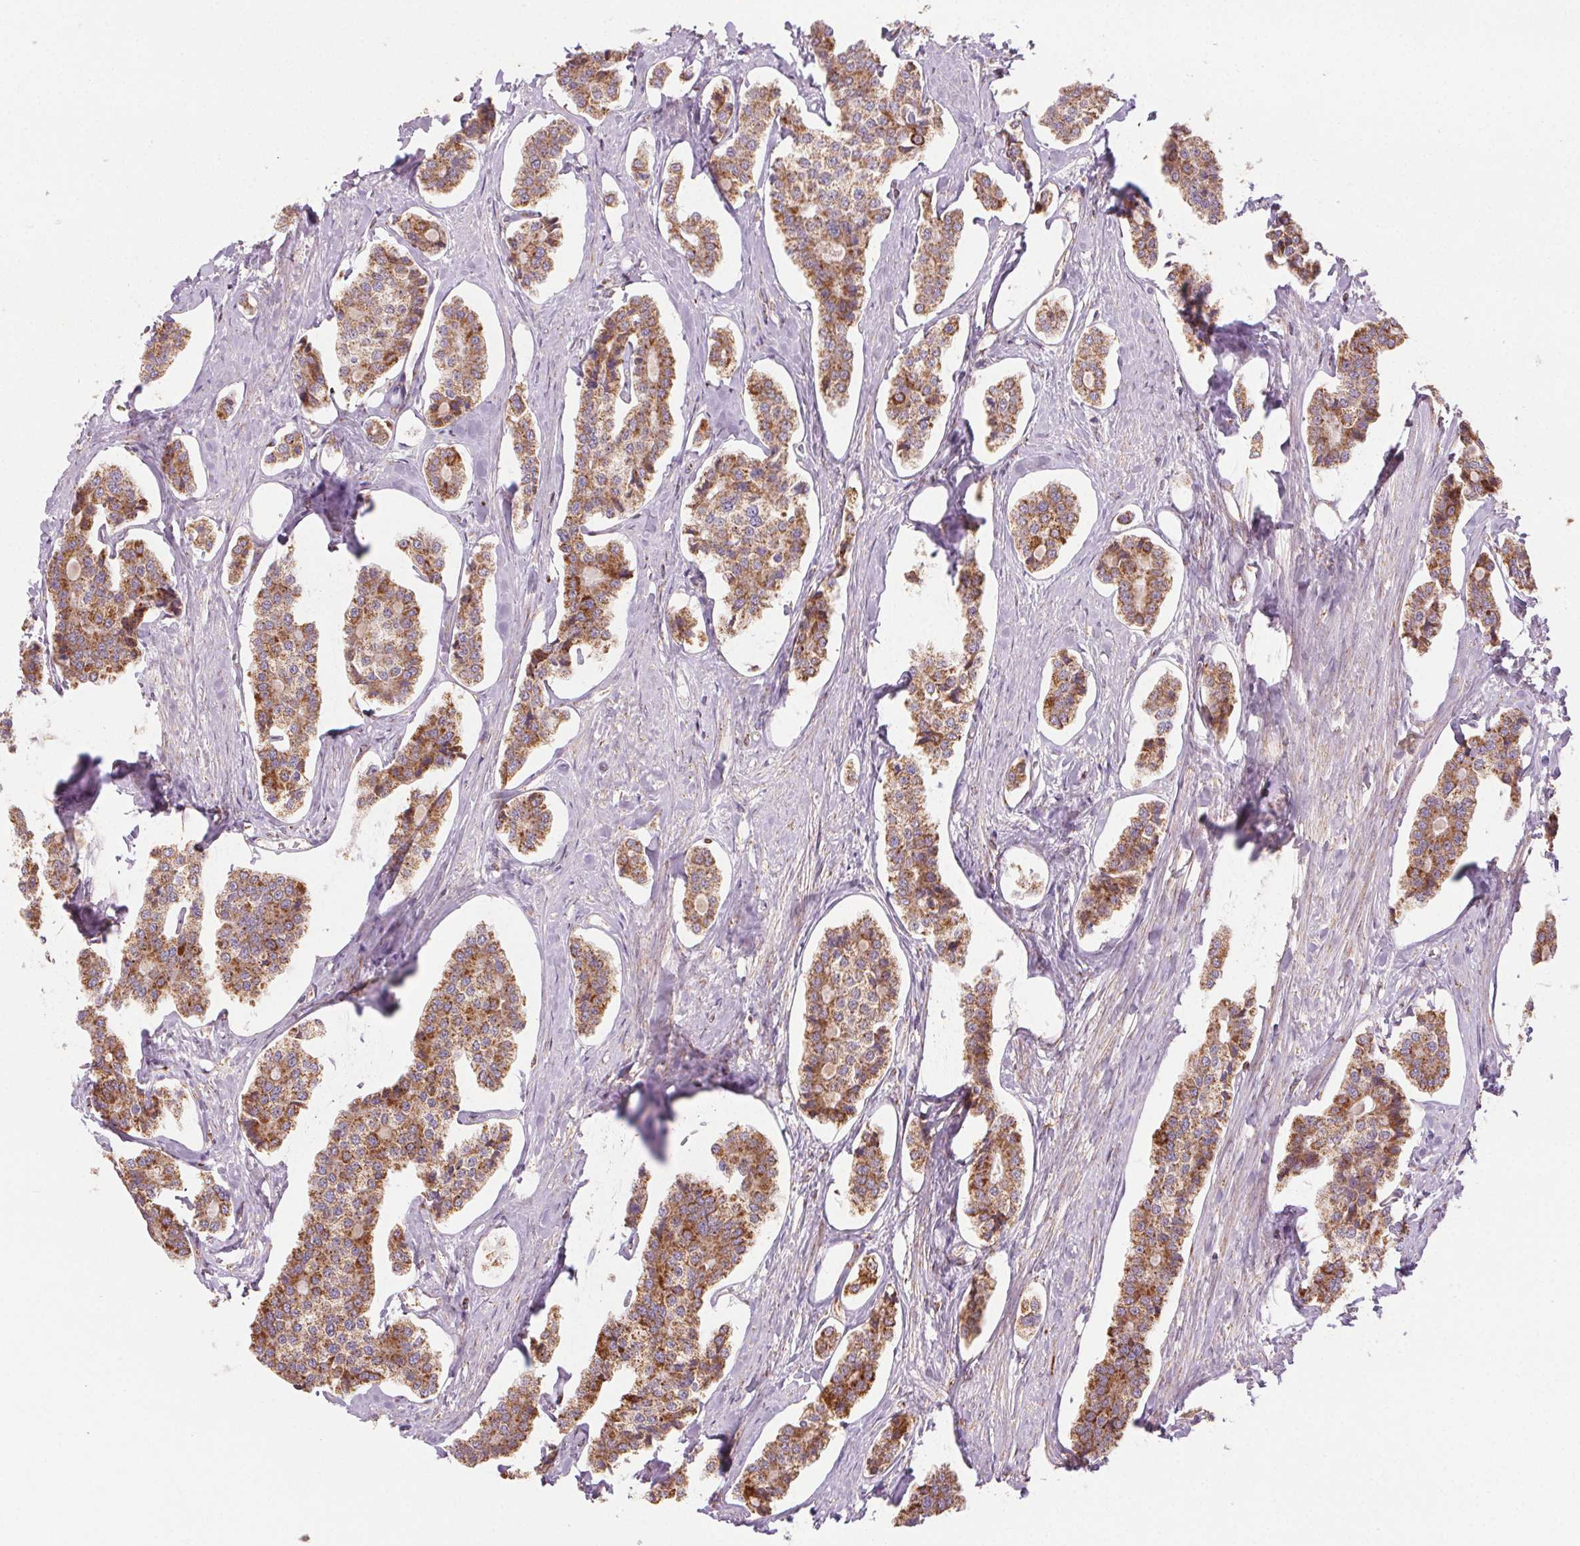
{"staining": {"intensity": "moderate", "quantity": ">75%", "location": "cytoplasmic/membranous"}, "tissue": "carcinoid", "cell_type": "Tumor cells", "image_type": "cancer", "snomed": [{"axis": "morphology", "description": "Carcinoid, malignant, NOS"}, {"axis": "topography", "description": "Small intestine"}], "caption": "DAB (3,3'-diaminobenzidine) immunohistochemical staining of human carcinoid reveals moderate cytoplasmic/membranous protein positivity in about >75% of tumor cells.", "gene": "CLPB", "patient": {"sex": "female", "age": 65}}